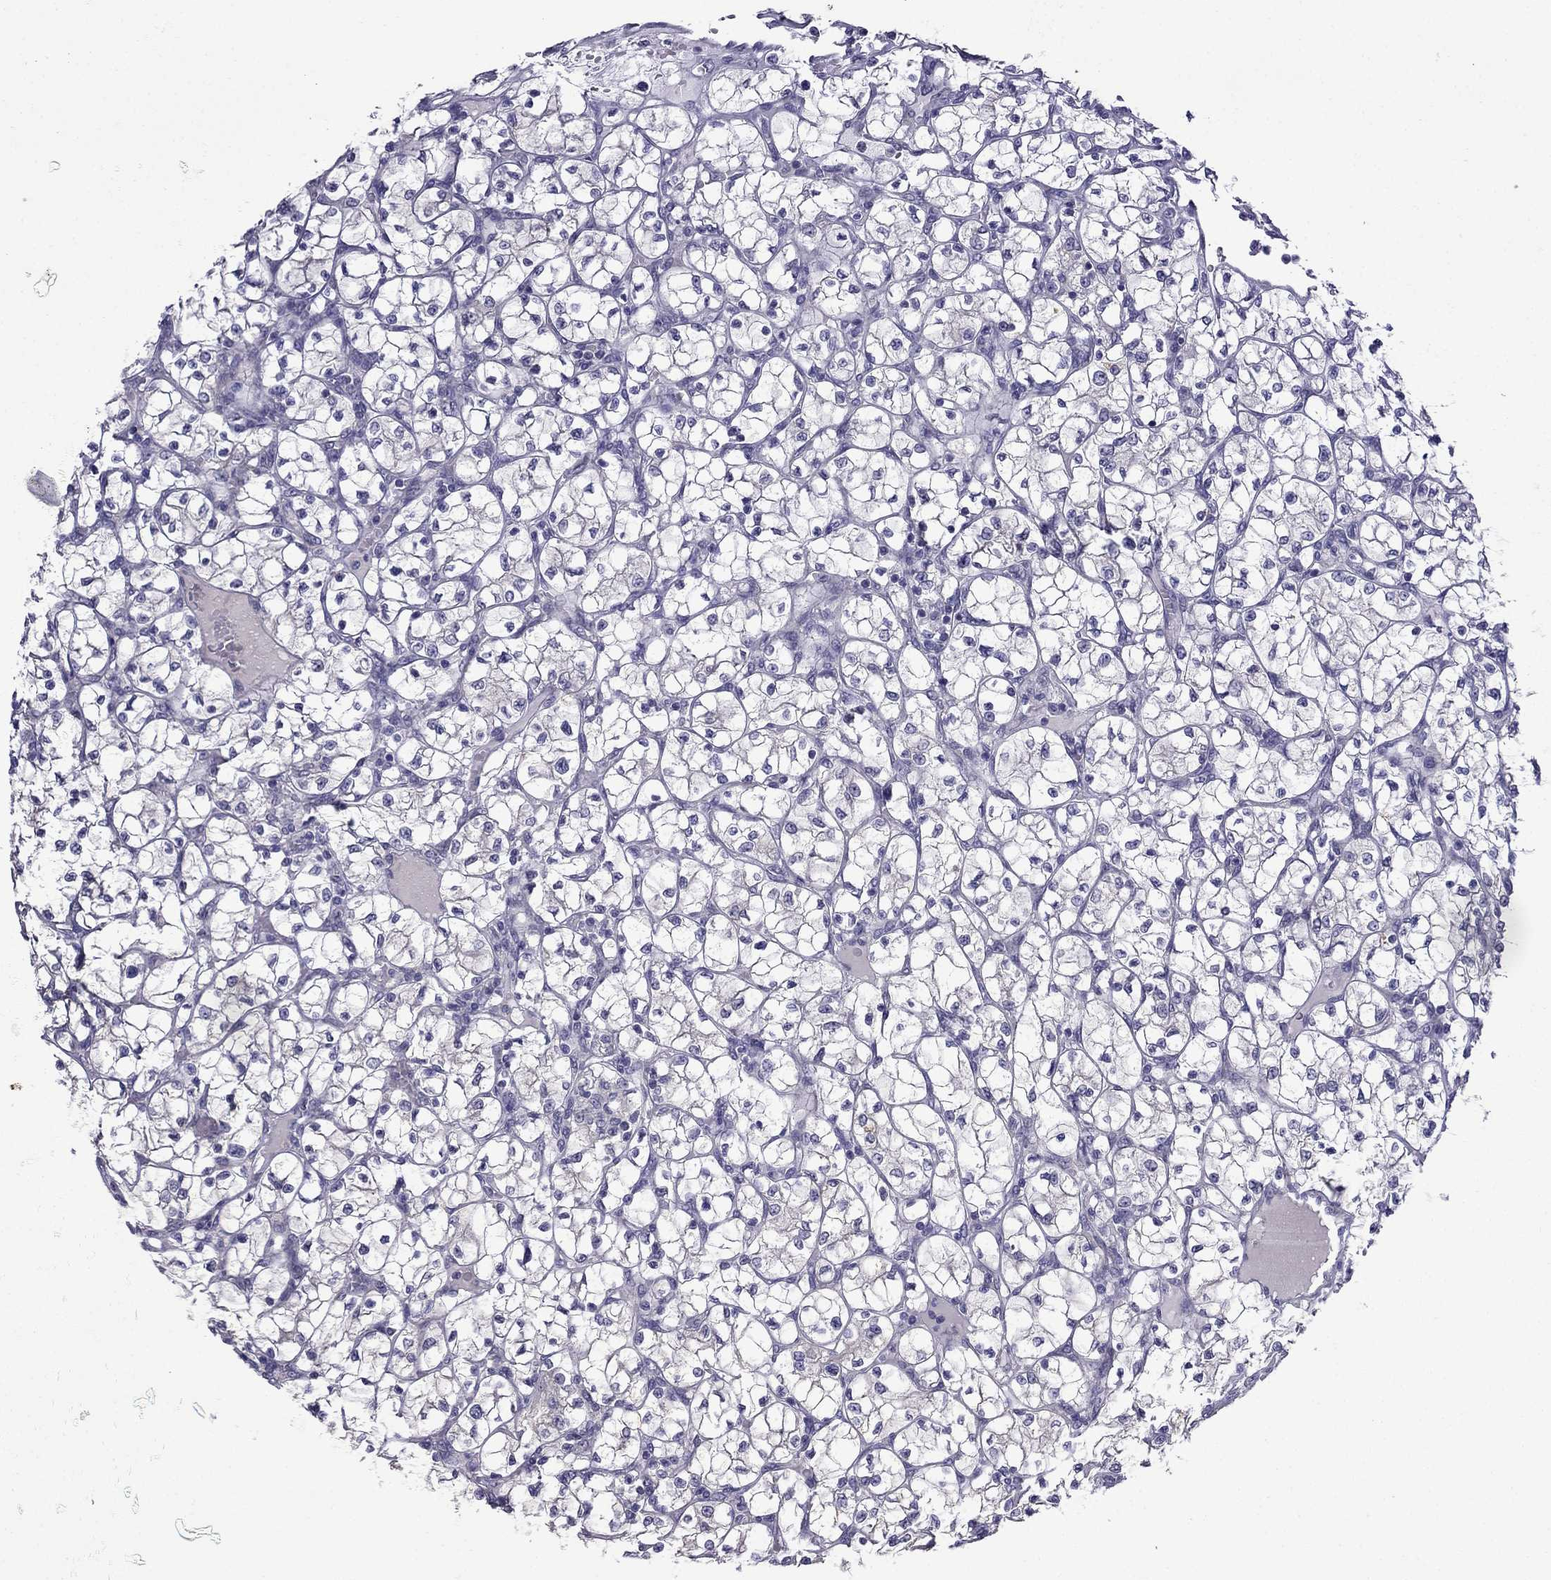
{"staining": {"intensity": "negative", "quantity": "none", "location": "none"}, "tissue": "renal cancer", "cell_type": "Tumor cells", "image_type": "cancer", "snomed": [{"axis": "morphology", "description": "Adenocarcinoma, NOS"}, {"axis": "topography", "description": "Kidney"}], "caption": "The micrograph exhibits no significant staining in tumor cells of renal adenocarcinoma. Brightfield microscopy of IHC stained with DAB (3,3'-diaminobenzidine) (brown) and hematoxylin (blue), captured at high magnification.", "gene": "SCNN1D", "patient": {"sex": "female", "age": 64}}